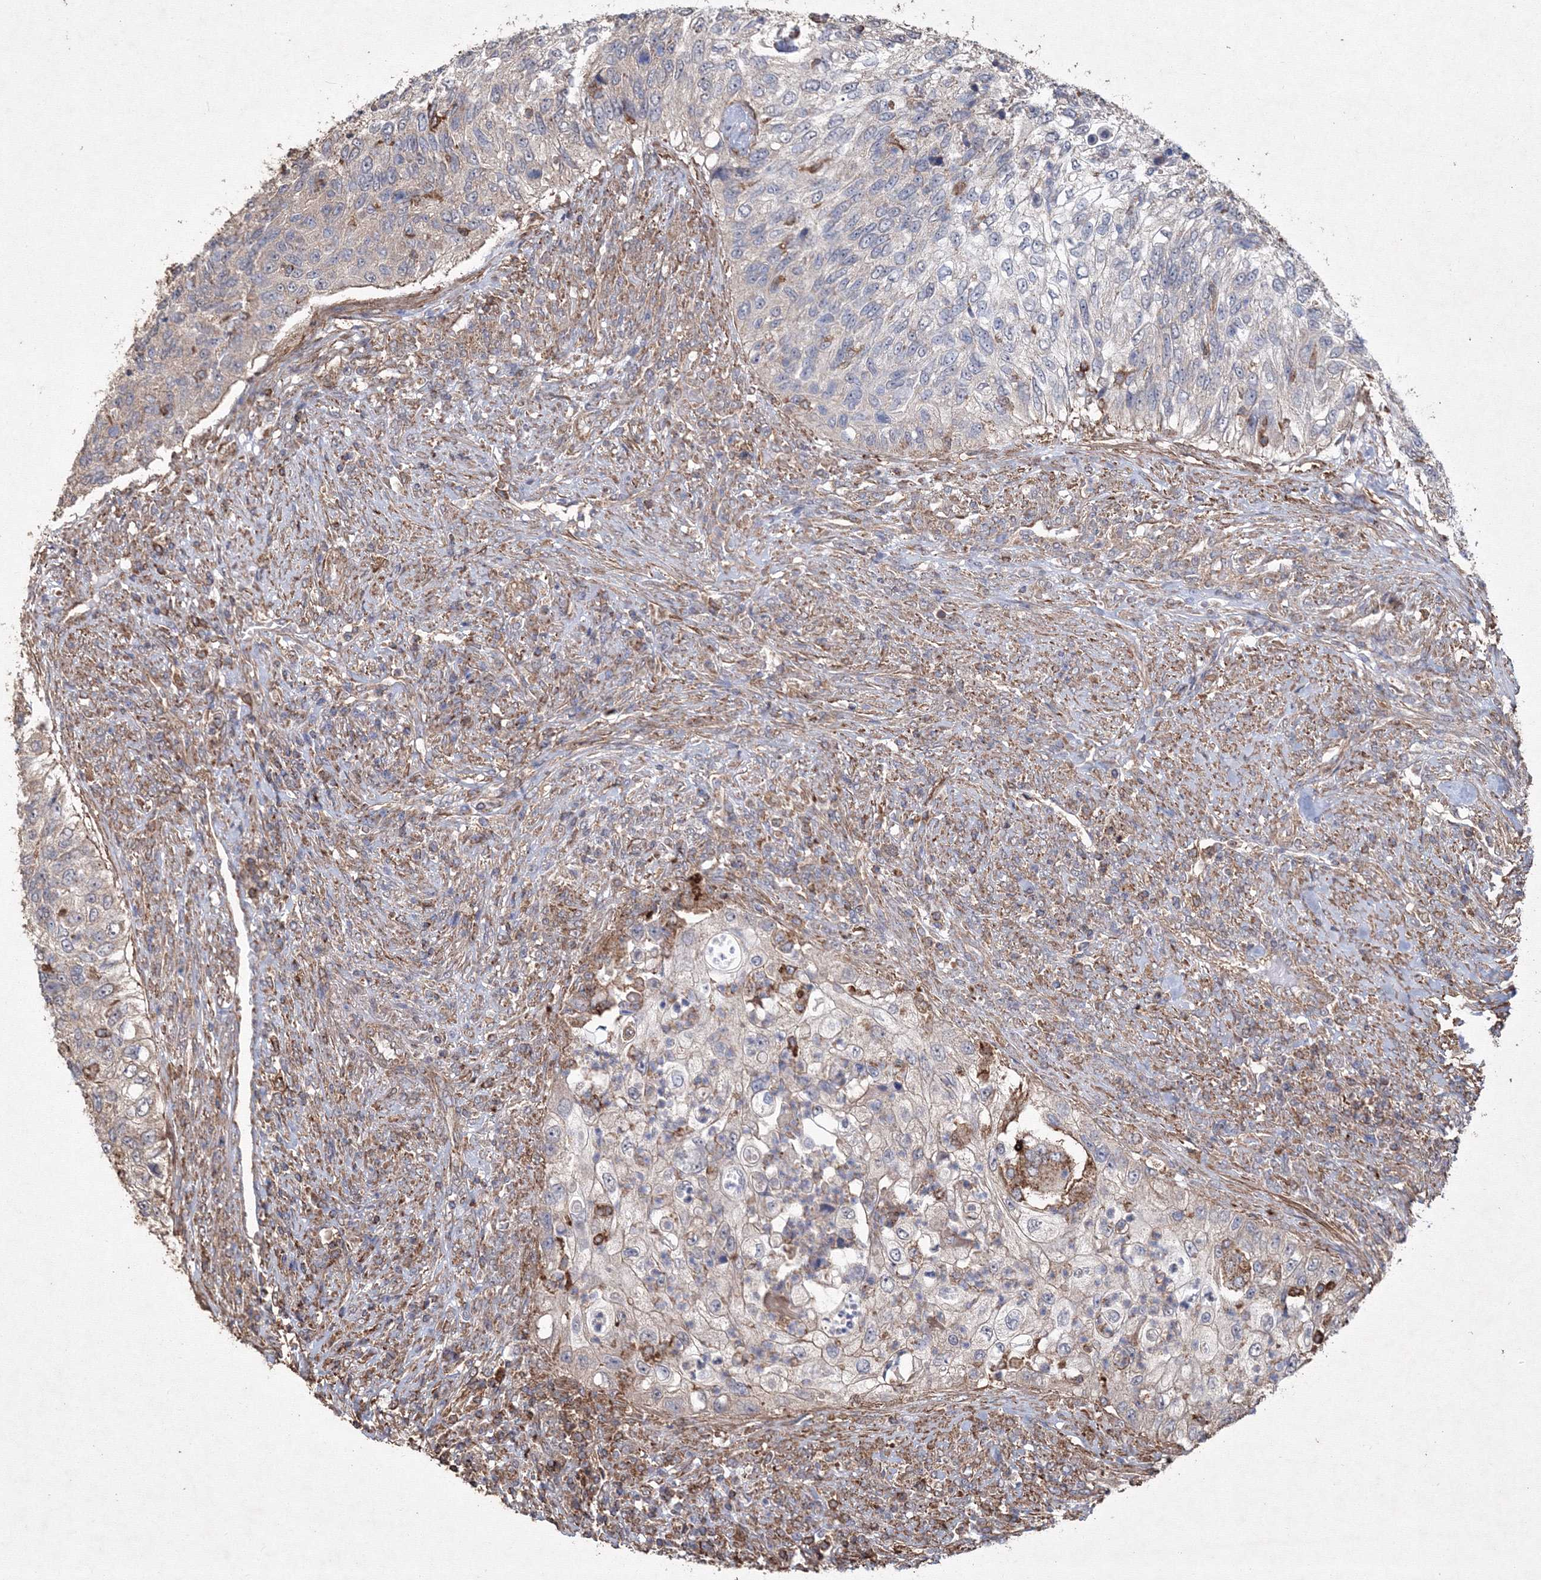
{"staining": {"intensity": "negative", "quantity": "none", "location": "none"}, "tissue": "urothelial cancer", "cell_type": "Tumor cells", "image_type": "cancer", "snomed": [{"axis": "morphology", "description": "Urothelial carcinoma, High grade"}, {"axis": "topography", "description": "Urinary bladder"}], "caption": "A micrograph of urothelial carcinoma (high-grade) stained for a protein exhibits no brown staining in tumor cells. The staining was performed using DAB to visualize the protein expression in brown, while the nuclei were stained in blue with hematoxylin (Magnification: 20x).", "gene": "TMEM139", "patient": {"sex": "female", "age": 60}}